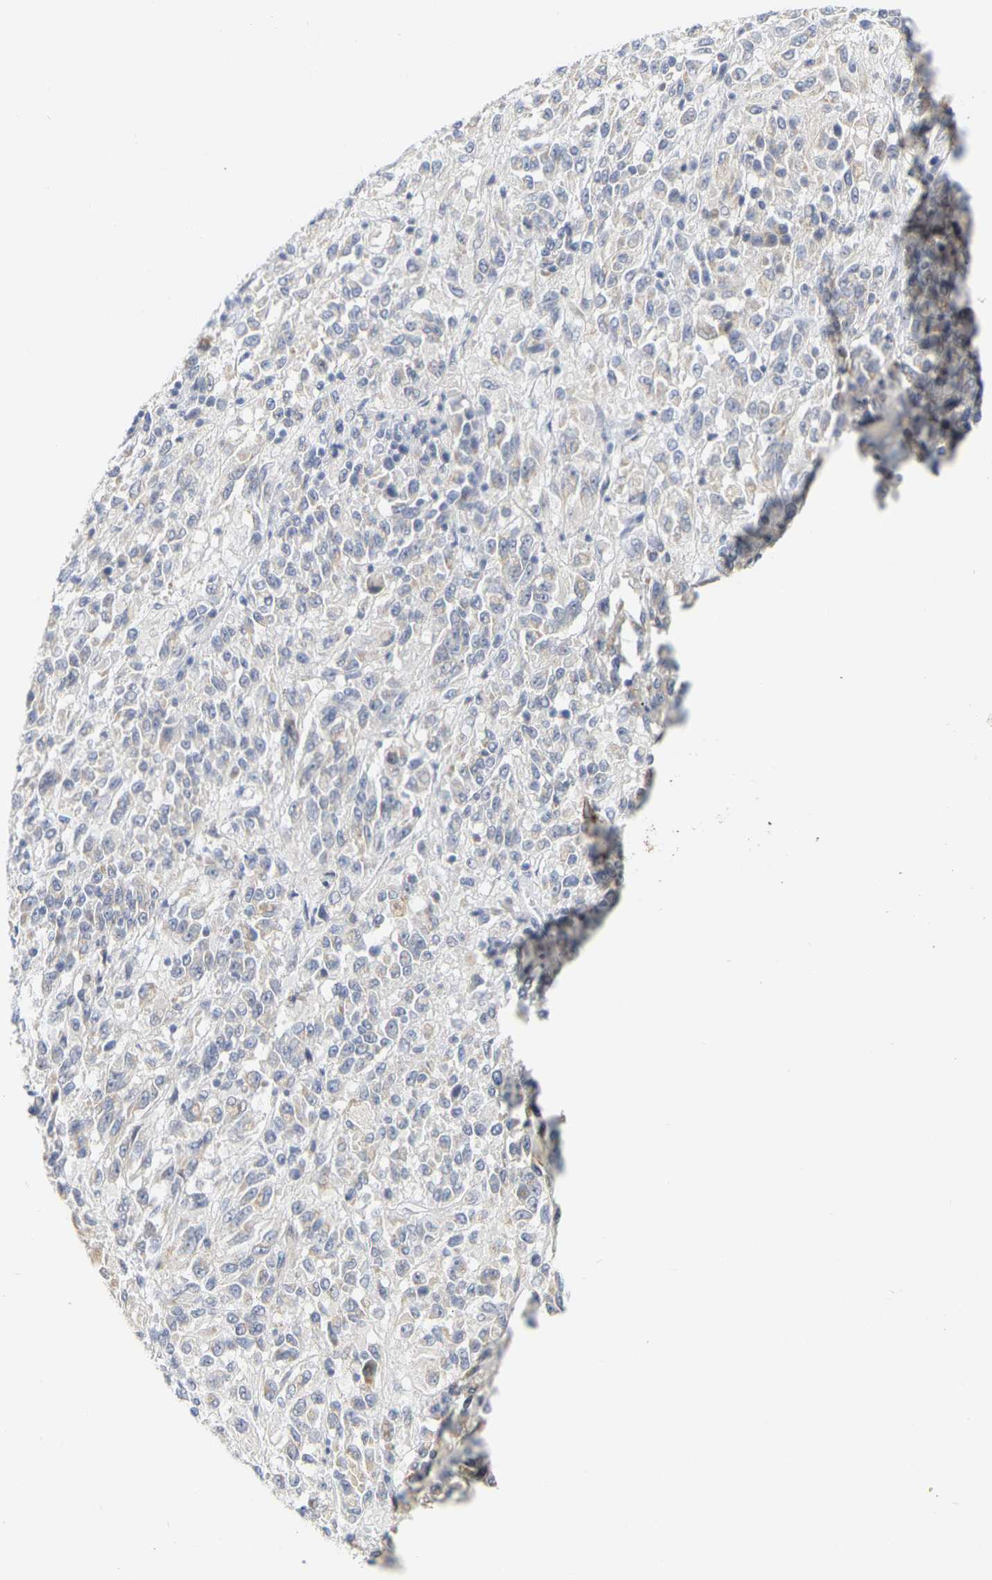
{"staining": {"intensity": "negative", "quantity": "none", "location": "none"}, "tissue": "melanoma", "cell_type": "Tumor cells", "image_type": "cancer", "snomed": [{"axis": "morphology", "description": "Malignant melanoma, Metastatic site"}, {"axis": "topography", "description": "Lung"}], "caption": "Immunohistochemical staining of human melanoma displays no significant positivity in tumor cells.", "gene": "KRT76", "patient": {"sex": "male", "age": 64}}